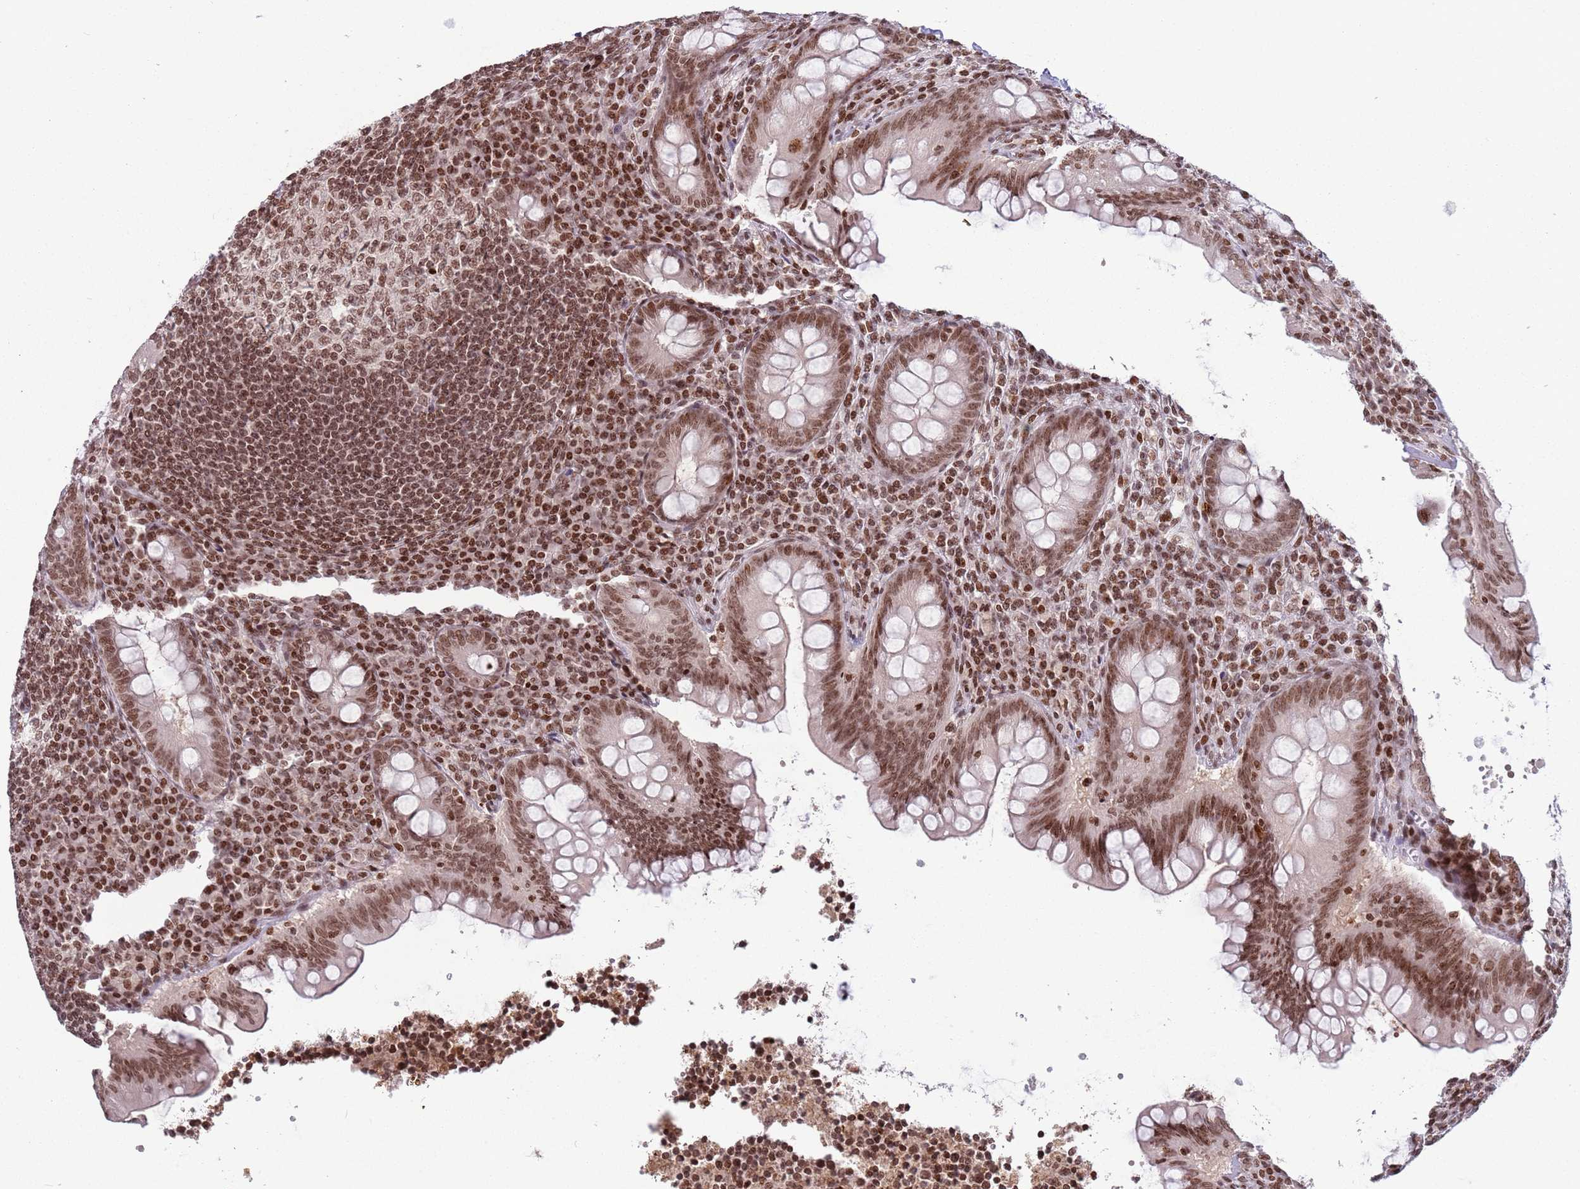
{"staining": {"intensity": "moderate", "quantity": ">75%", "location": "nuclear"}, "tissue": "appendix", "cell_type": "Glandular cells", "image_type": "normal", "snomed": [{"axis": "morphology", "description": "Normal tissue, NOS"}, {"axis": "topography", "description": "Appendix"}], "caption": "Protein analysis of normal appendix shows moderate nuclear expression in approximately >75% of glandular cells. Using DAB (brown) and hematoxylin (blue) stains, captured at high magnification using brightfield microscopy.", "gene": "SH3RF3", "patient": {"sex": "female", "age": 33}}